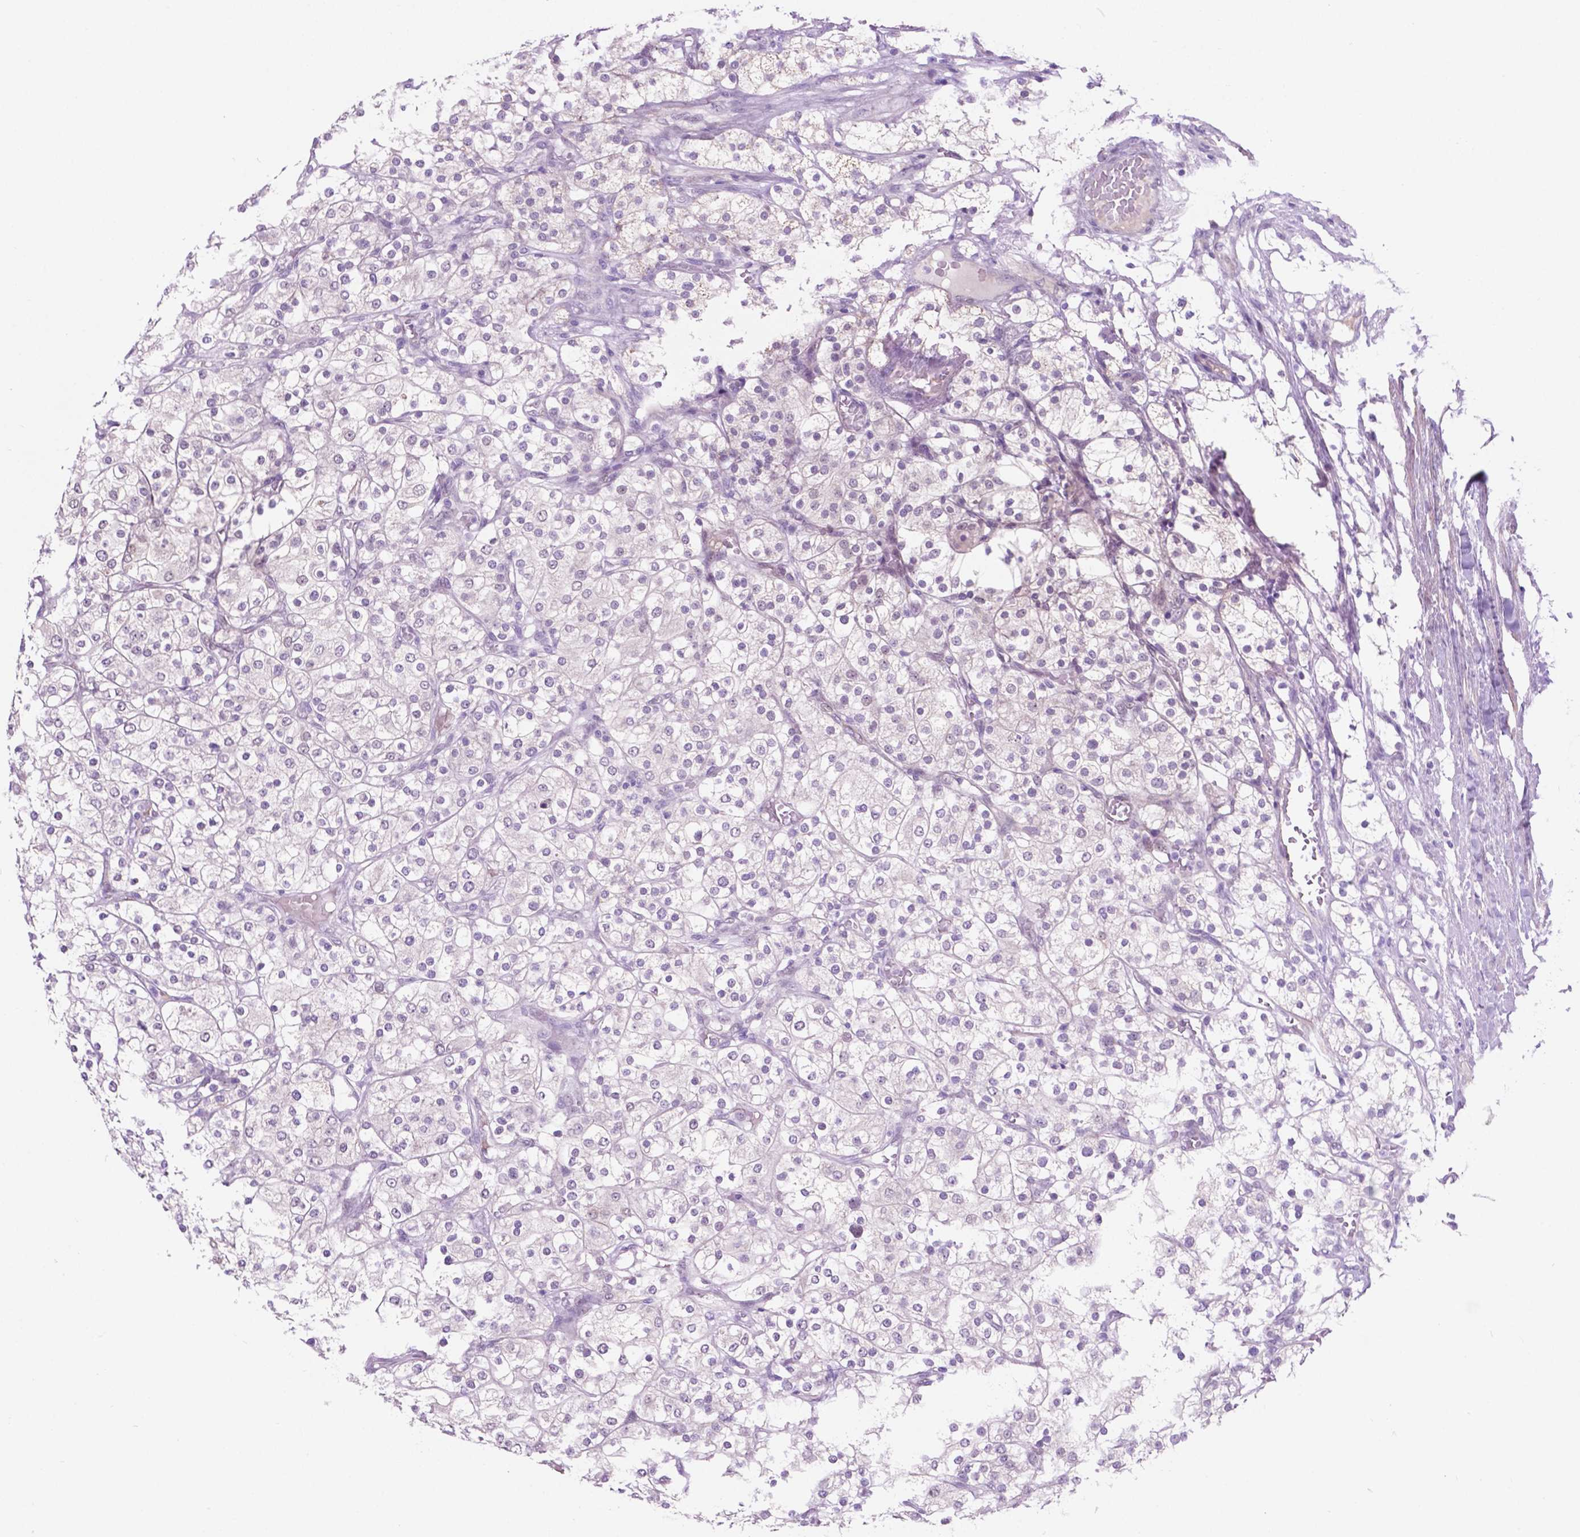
{"staining": {"intensity": "negative", "quantity": "none", "location": "none"}, "tissue": "renal cancer", "cell_type": "Tumor cells", "image_type": "cancer", "snomed": [{"axis": "morphology", "description": "Adenocarcinoma, NOS"}, {"axis": "topography", "description": "Kidney"}], "caption": "Adenocarcinoma (renal) was stained to show a protein in brown. There is no significant staining in tumor cells. (DAB (3,3'-diaminobenzidine) immunohistochemistry visualized using brightfield microscopy, high magnification).", "gene": "ACY3", "patient": {"sex": "male", "age": 80}}